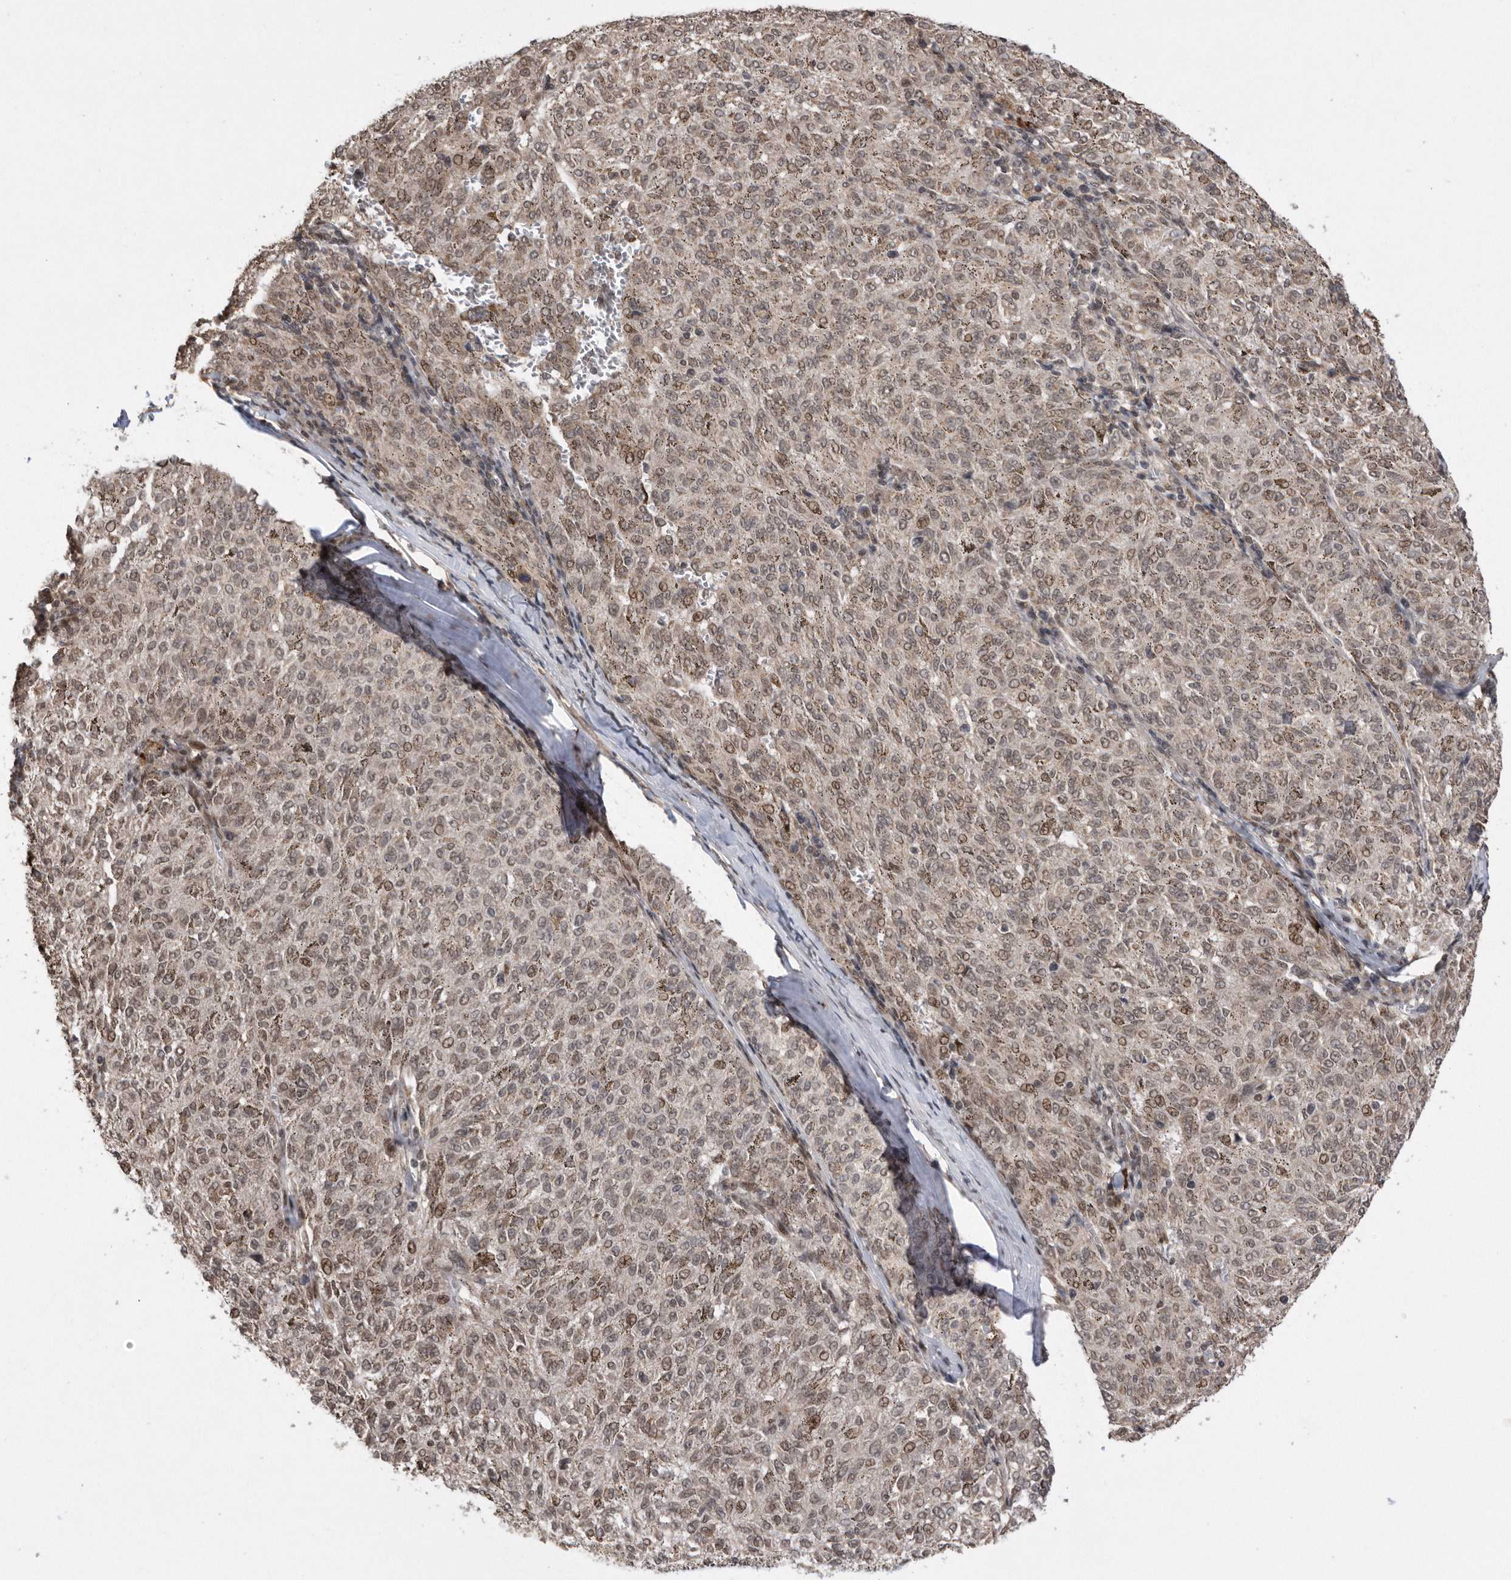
{"staining": {"intensity": "moderate", "quantity": ">75%", "location": "cytoplasmic/membranous,nuclear"}, "tissue": "melanoma", "cell_type": "Tumor cells", "image_type": "cancer", "snomed": [{"axis": "morphology", "description": "Malignant melanoma, NOS"}, {"axis": "topography", "description": "Skin"}], "caption": "Immunohistochemical staining of human melanoma demonstrates moderate cytoplasmic/membranous and nuclear protein staining in approximately >75% of tumor cells.", "gene": "TDRD3", "patient": {"sex": "female", "age": 72}}